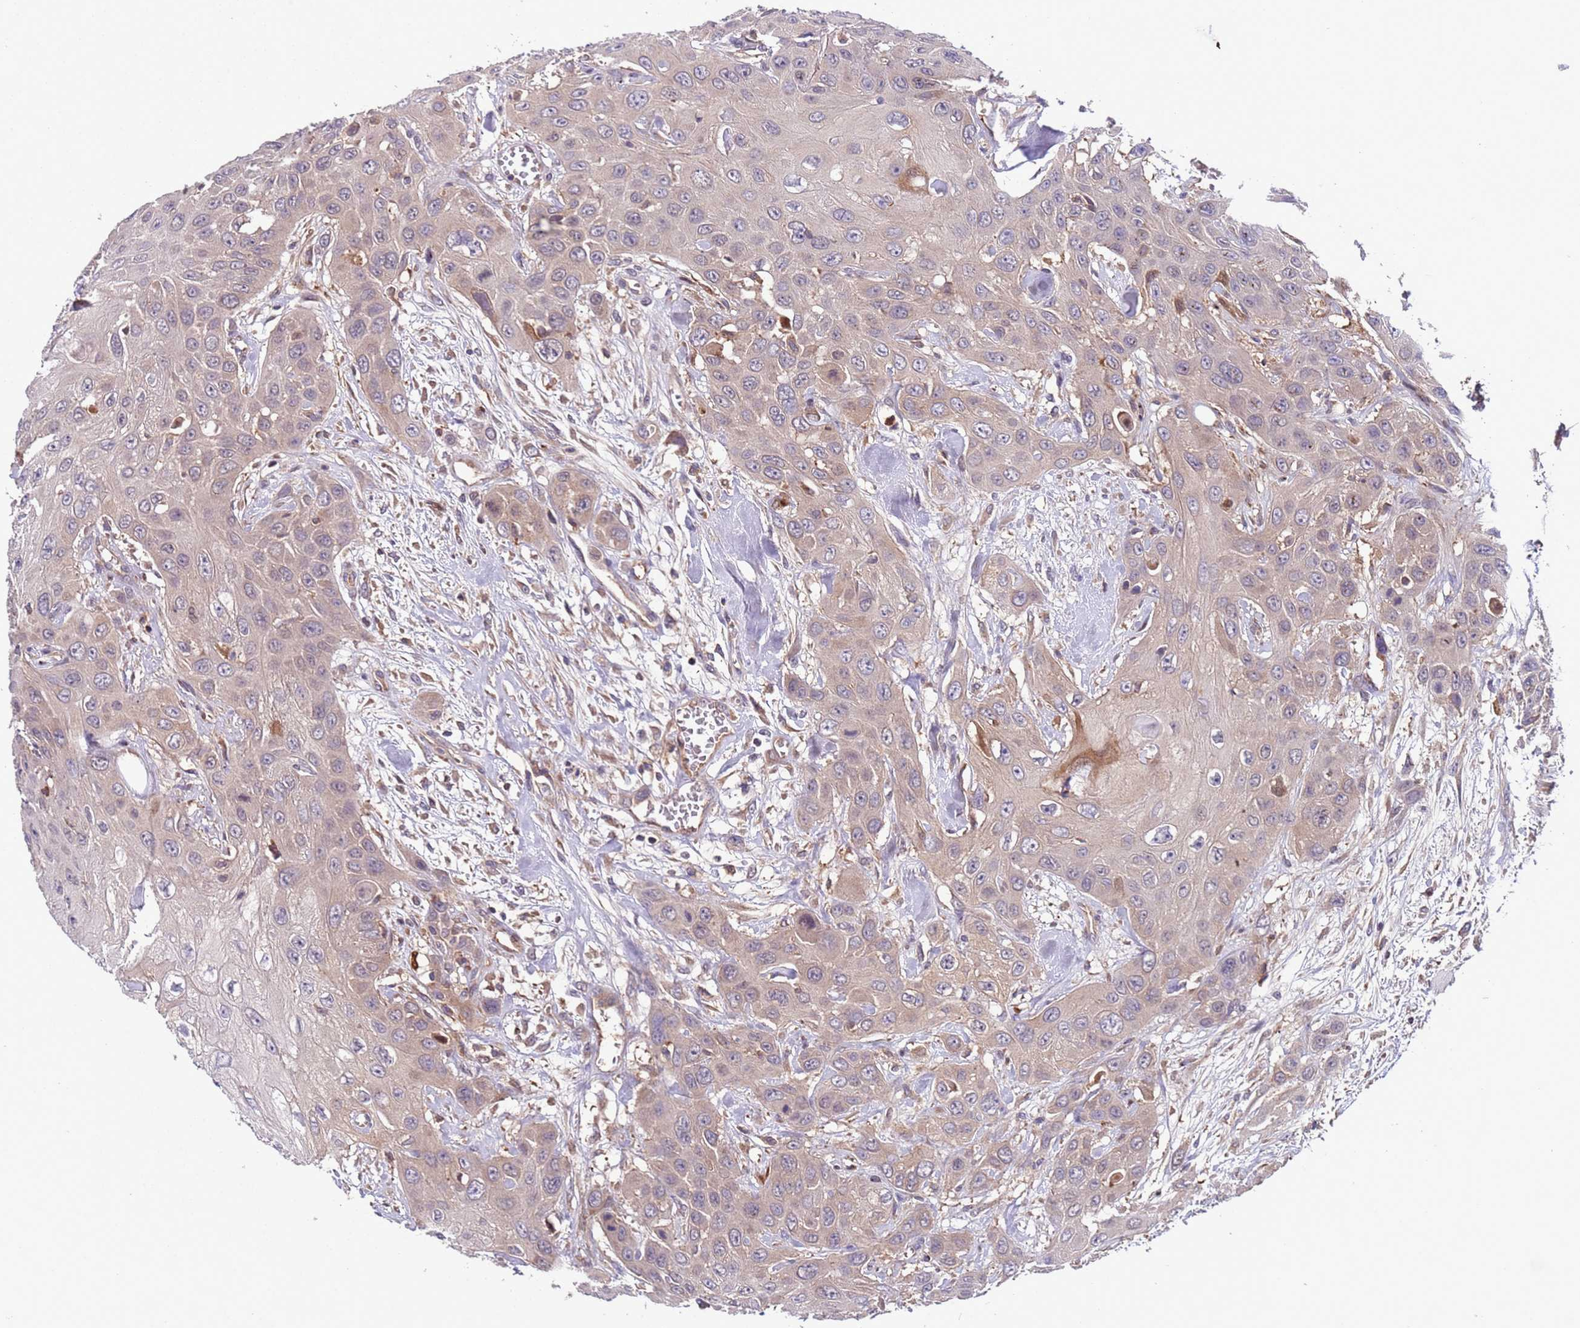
{"staining": {"intensity": "weak", "quantity": "<25%", "location": "cytoplasmic/membranous"}, "tissue": "head and neck cancer", "cell_type": "Tumor cells", "image_type": "cancer", "snomed": [{"axis": "morphology", "description": "Squamous cell carcinoma, NOS"}, {"axis": "topography", "description": "Head-Neck"}], "caption": "A photomicrograph of human head and neck cancer (squamous cell carcinoma) is negative for staining in tumor cells.", "gene": "PARP16", "patient": {"sex": "male", "age": 81}}